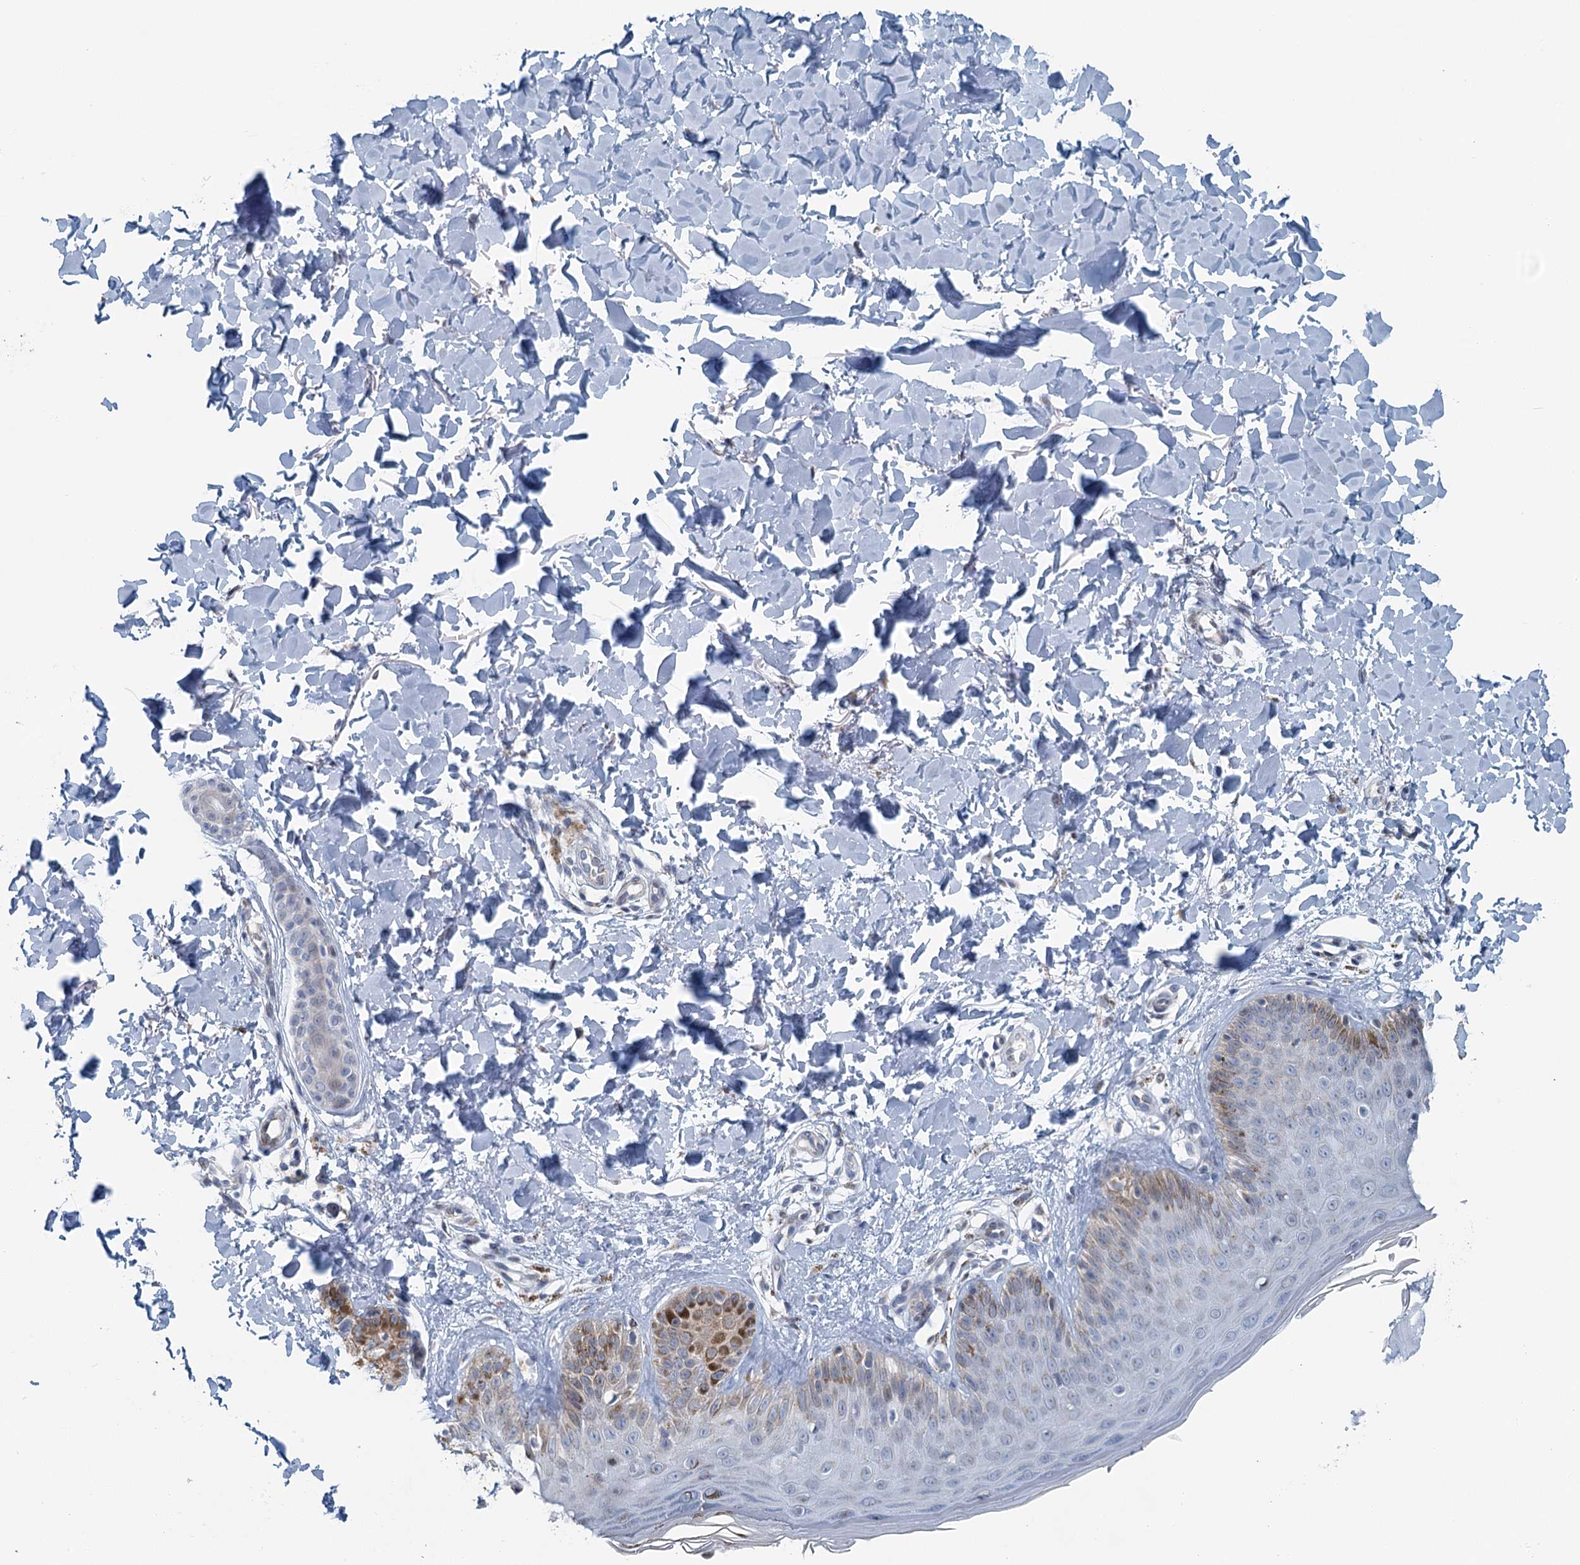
{"staining": {"intensity": "negative", "quantity": "none", "location": "none"}, "tissue": "skin", "cell_type": "Fibroblasts", "image_type": "normal", "snomed": [{"axis": "morphology", "description": "Normal tissue, NOS"}, {"axis": "topography", "description": "Skin"}], "caption": "IHC micrograph of benign human skin stained for a protein (brown), which demonstrates no staining in fibroblasts. (Brightfield microscopy of DAB (3,3'-diaminobenzidine) immunohistochemistry at high magnification).", "gene": "ZNF527", "patient": {"sex": "male", "age": 52}}